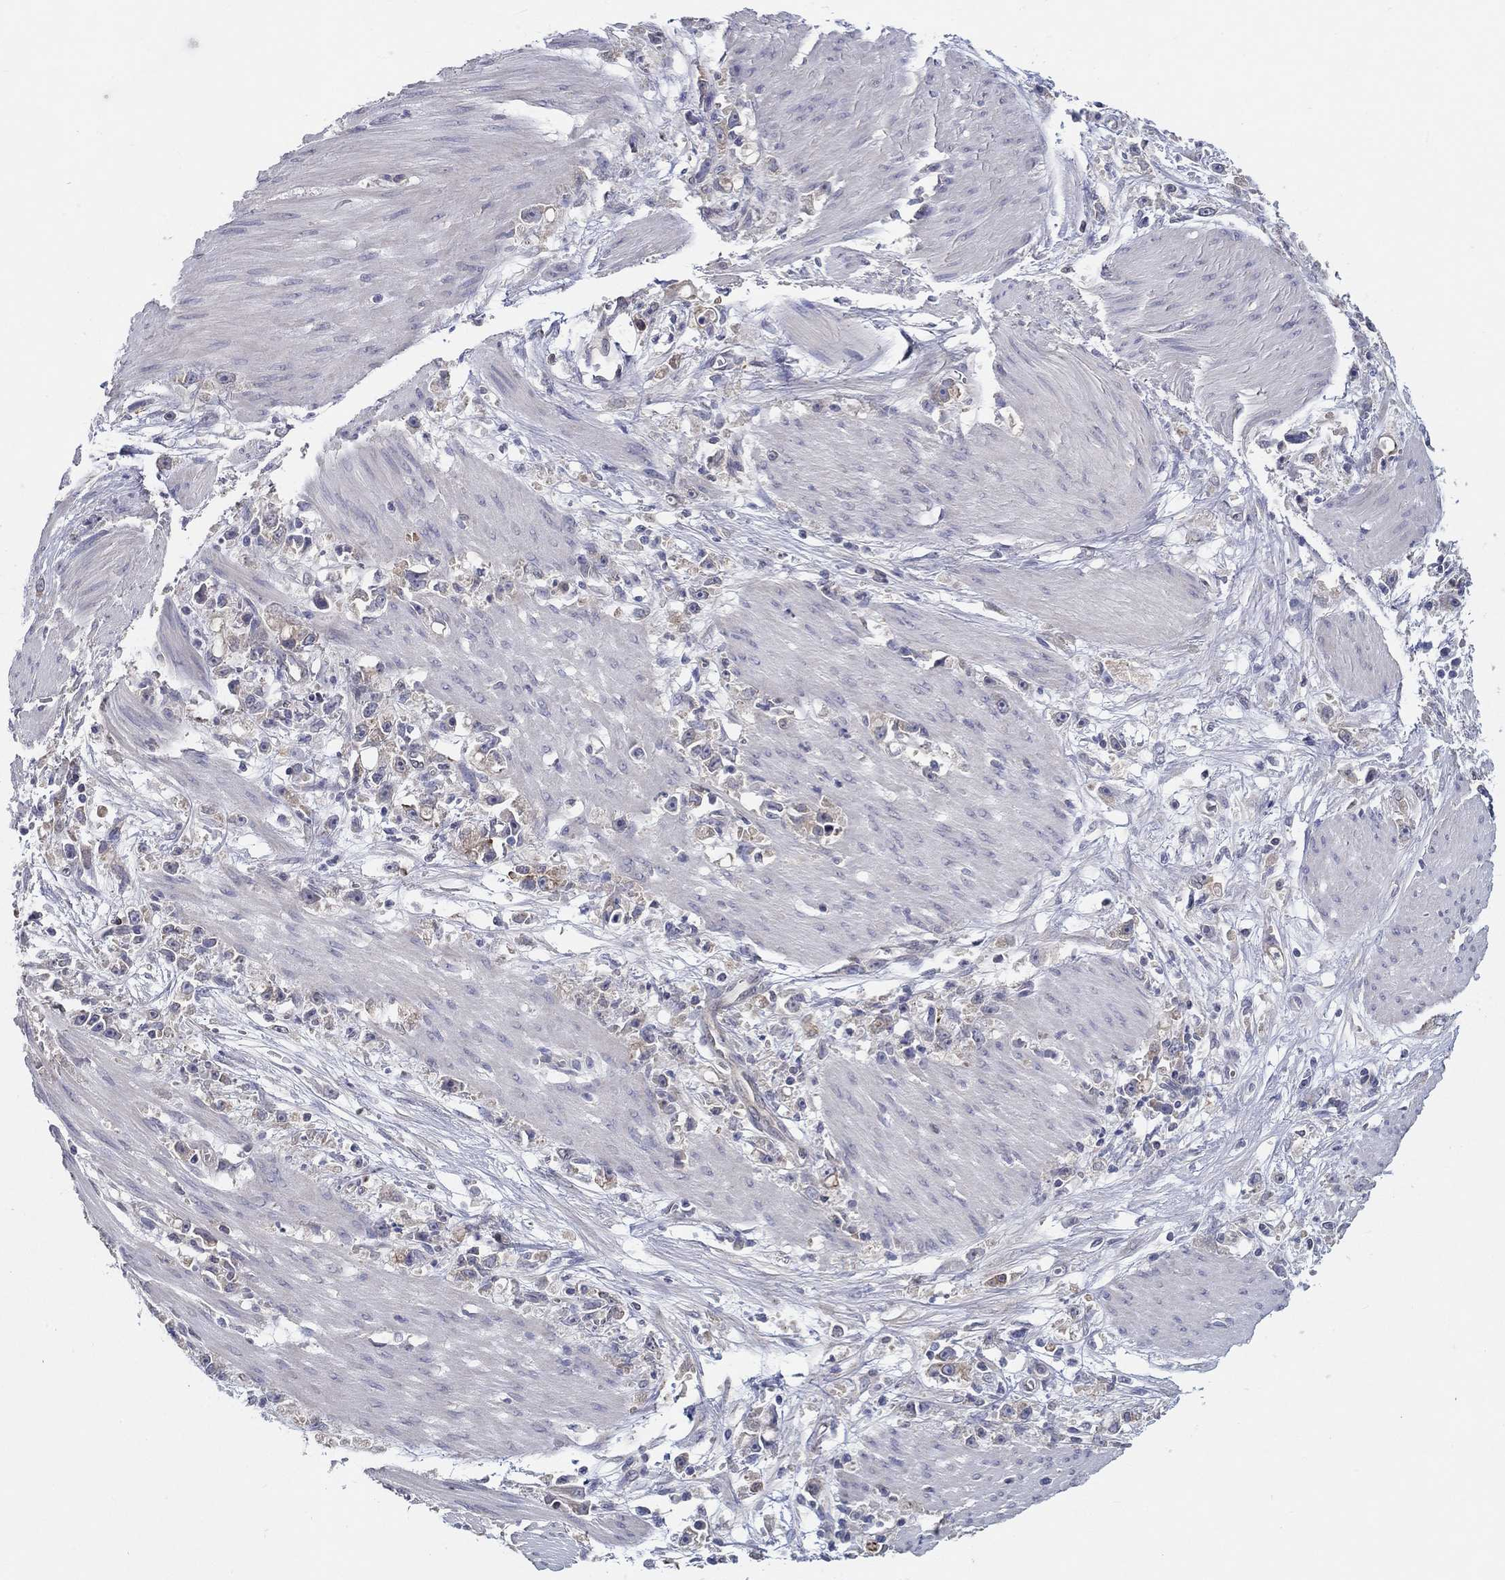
{"staining": {"intensity": "negative", "quantity": "none", "location": "none"}, "tissue": "stomach cancer", "cell_type": "Tumor cells", "image_type": "cancer", "snomed": [{"axis": "morphology", "description": "Adenocarcinoma, NOS"}, {"axis": "topography", "description": "Stomach"}], "caption": "The photomicrograph displays no significant staining in tumor cells of stomach adenocarcinoma.", "gene": "ERMP1", "patient": {"sex": "female", "age": 59}}